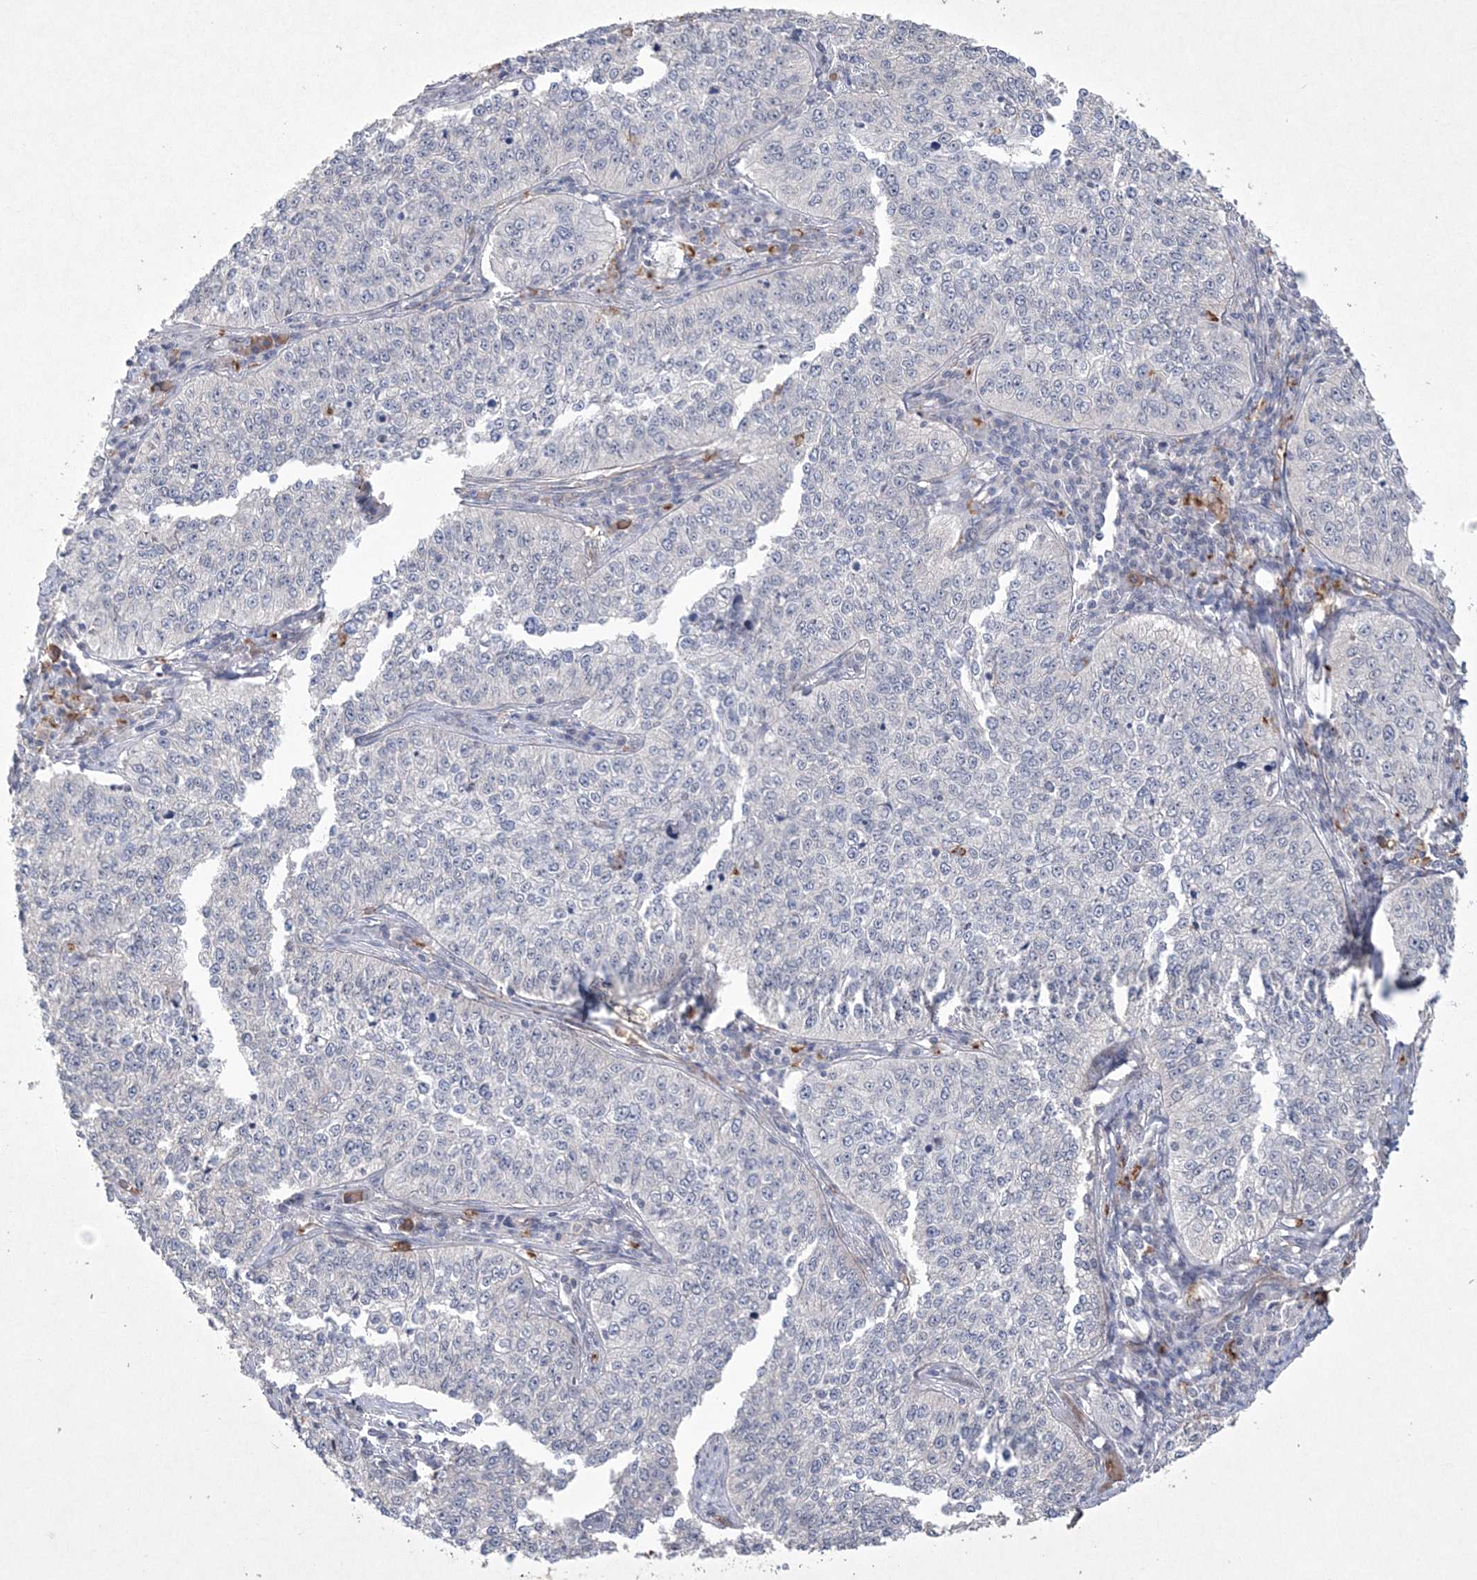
{"staining": {"intensity": "negative", "quantity": "none", "location": "none"}, "tissue": "cervical cancer", "cell_type": "Tumor cells", "image_type": "cancer", "snomed": [{"axis": "morphology", "description": "Squamous cell carcinoma, NOS"}, {"axis": "topography", "description": "Cervix"}], "caption": "High power microscopy histopathology image of an immunohistochemistry micrograph of cervical cancer (squamous cell carcinoma), revealing no significant expression in tumor cells. (Brightfield microscopy of DAB (3,3'-diaminobenzidine) IHC at high magnification).", "gene": "DPCD", "patient": {"sex": "female", "age": 35}}